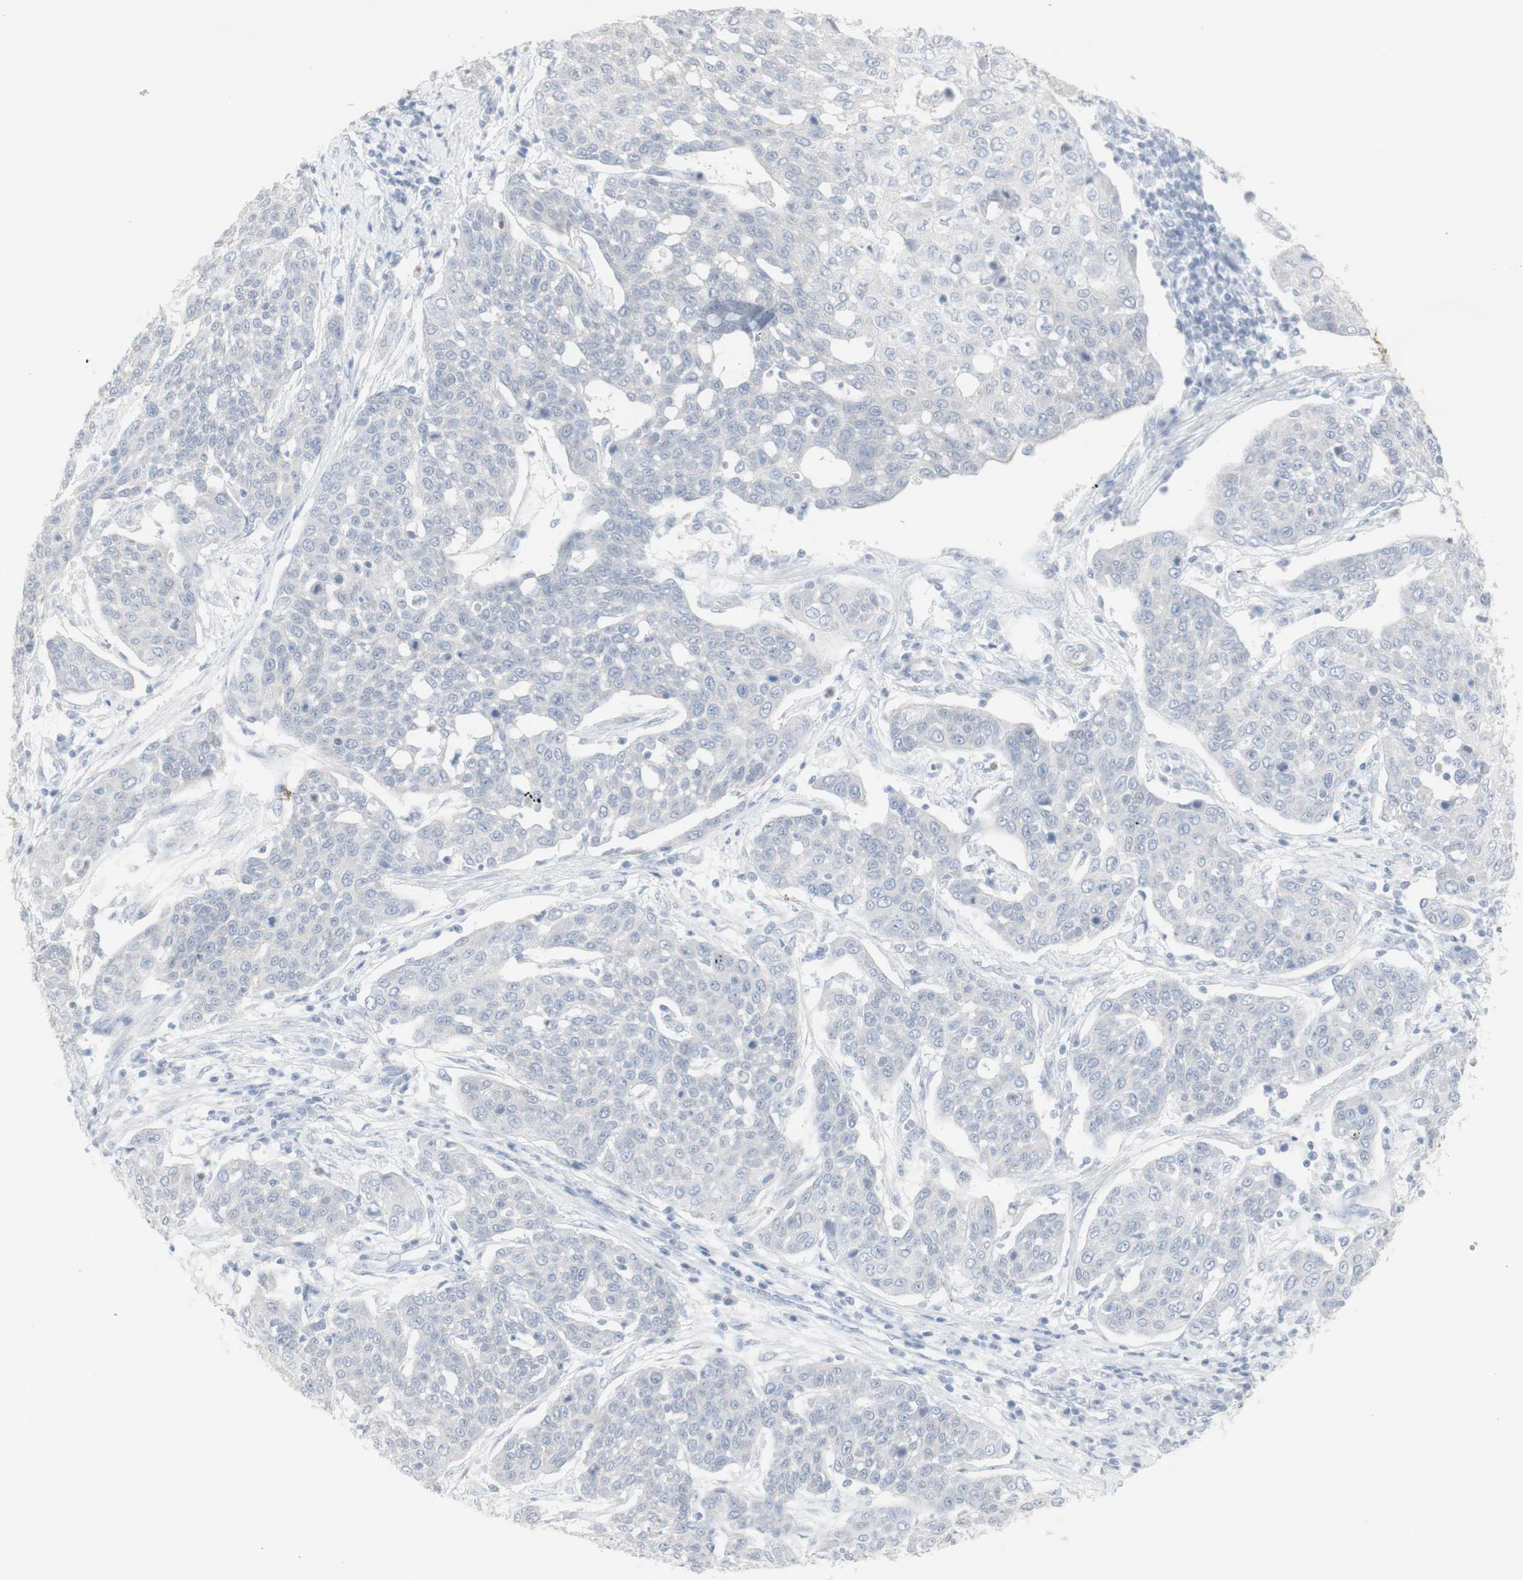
{"staining": {"intensity": "negative", "quantity": "none", "location": "none"}, "tissue": "cervical cancer", "cell_type": "Tumor cells", "image_type": "cancer", "snomed": [{"axis": "morphology", "description": "Squamous cell carcinoma, NOS"}, {"axis": "topography", "description": "Cervix"}], "caption": "The IHC photomicrograph has no significant positivity in tumor cells of squamous cell carcinoma (cervical) tissue.", "gene": "ENSG00000198211", "patient": {"sex": "female", "age": 34}}